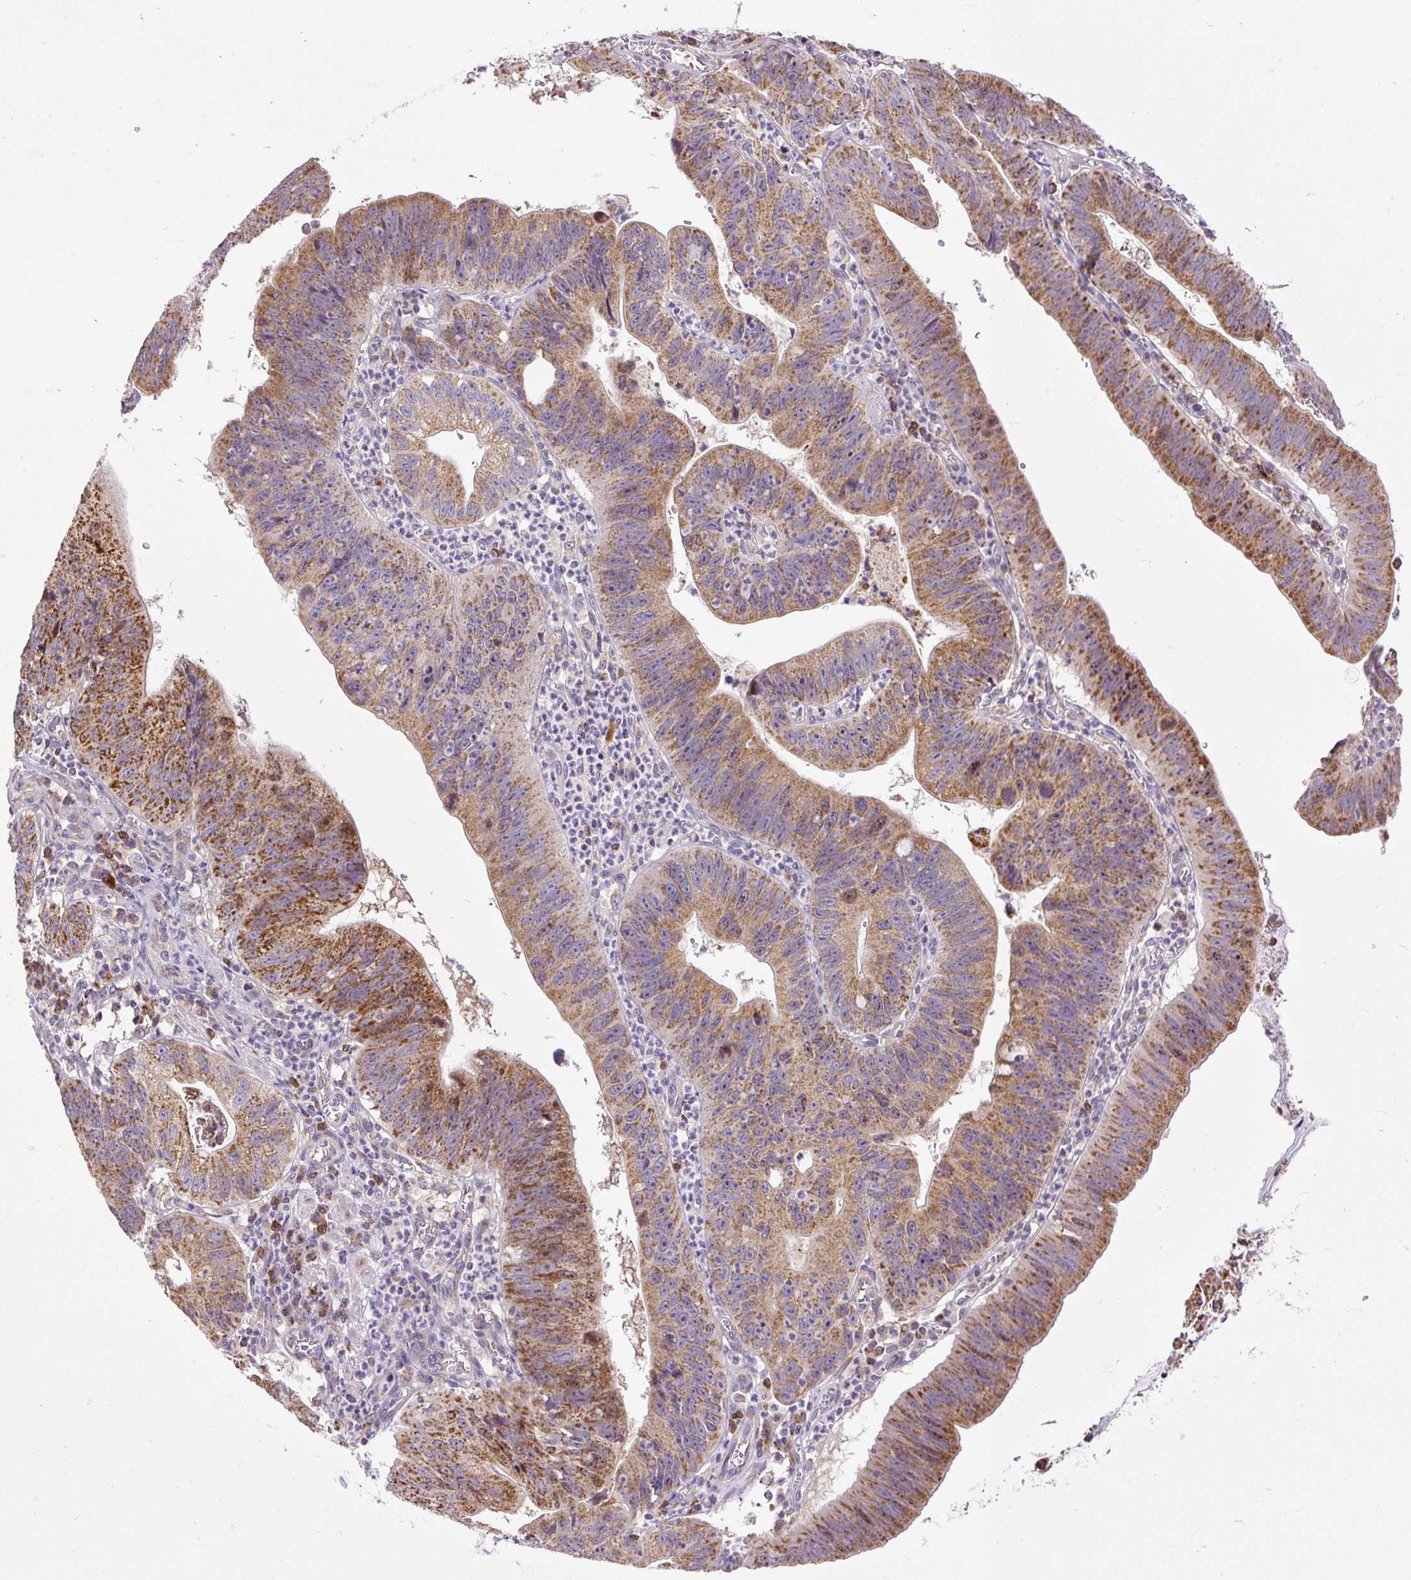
{"staining": {"intensity": "moderate", "quantity": ">75%", "location": "cytoplasmic/membranous"}, "tissue": "stomach cancer", "cell_type": "Tumor cells", "image_type": "cancer", "snomed": [{"axis": "morphology", "description": "Adenocarcinoma, NOS"}, {"axis": "topography", "description": "Stomach"}], "caption": "A high-resolution photomicrograph shows immunohistochemistry (IHC) staining of stomach cancer, which exhibits moderate cytoplasmic/membranous staining in about >75% of tumor cells.", "gene": "TM2D3", "patient": {"sex": "male", "age": 59}}